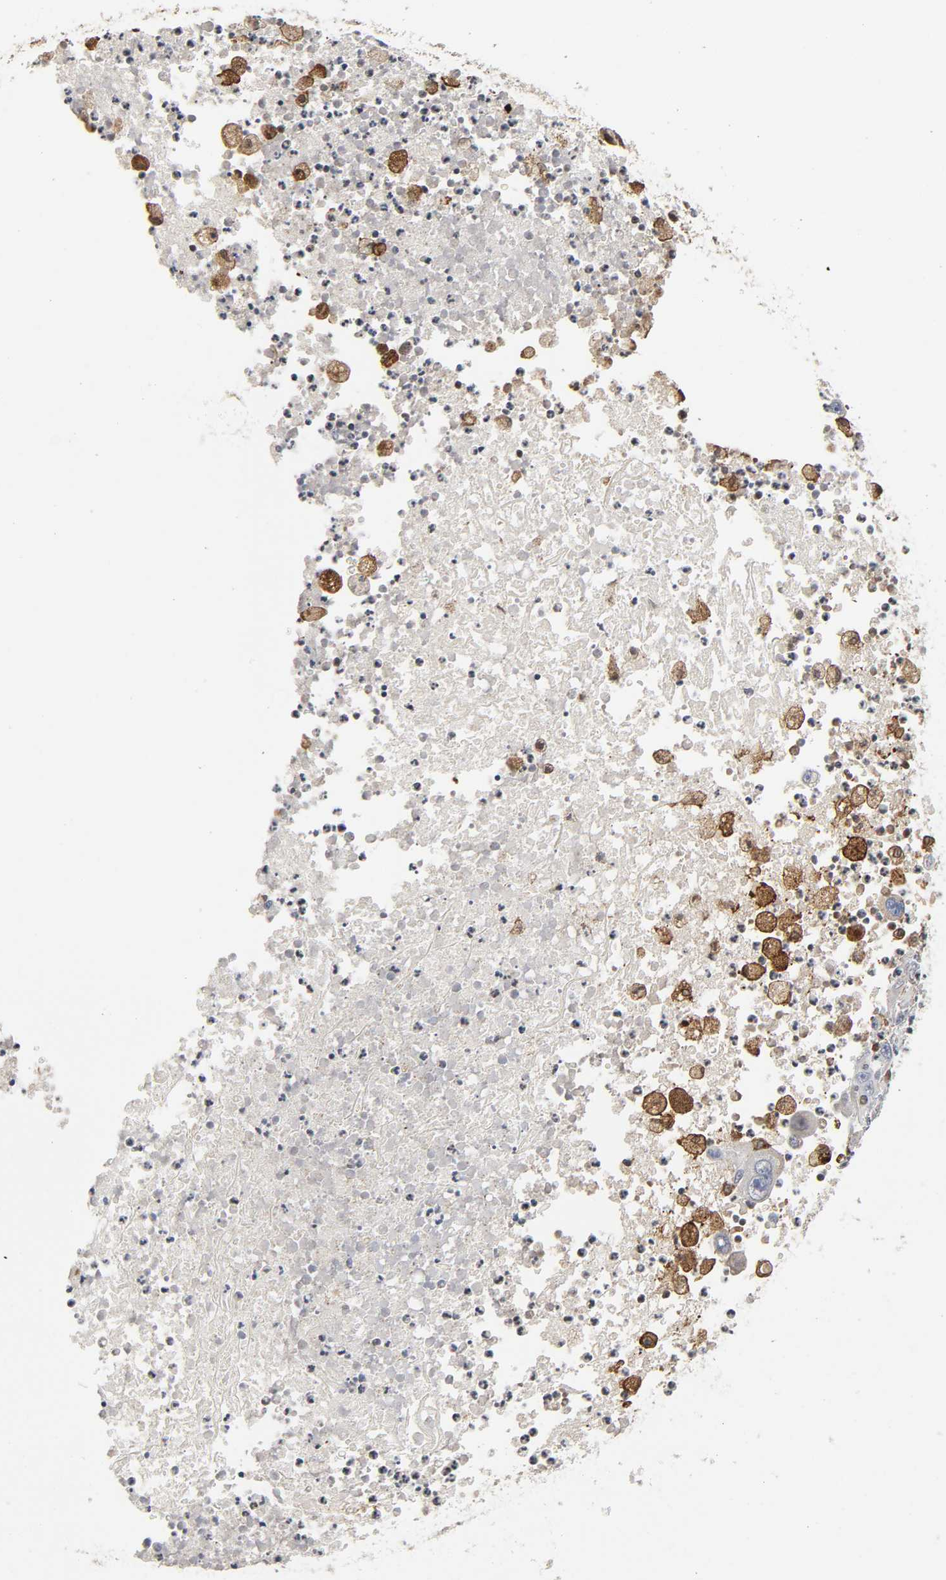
{"staining": {"intensity": "negative", "quantity": "none", "location": "none"}, "tissue": "melanoma", "cell_type": "Tumor cells", "image_type": "cancer", "snomed": [{"axis": "morphology", "description": "Malignant melanoma, Metastatic site"}, {"axis": "topography", "description": "Skin"}], "caption": "Immunohistochemistry (IHC) of human malignant melanoma (metastatic site) reveals no staining in tumor cells.", "gene": "KAT2B", "patient": {"sex": "female", "age": 56}}